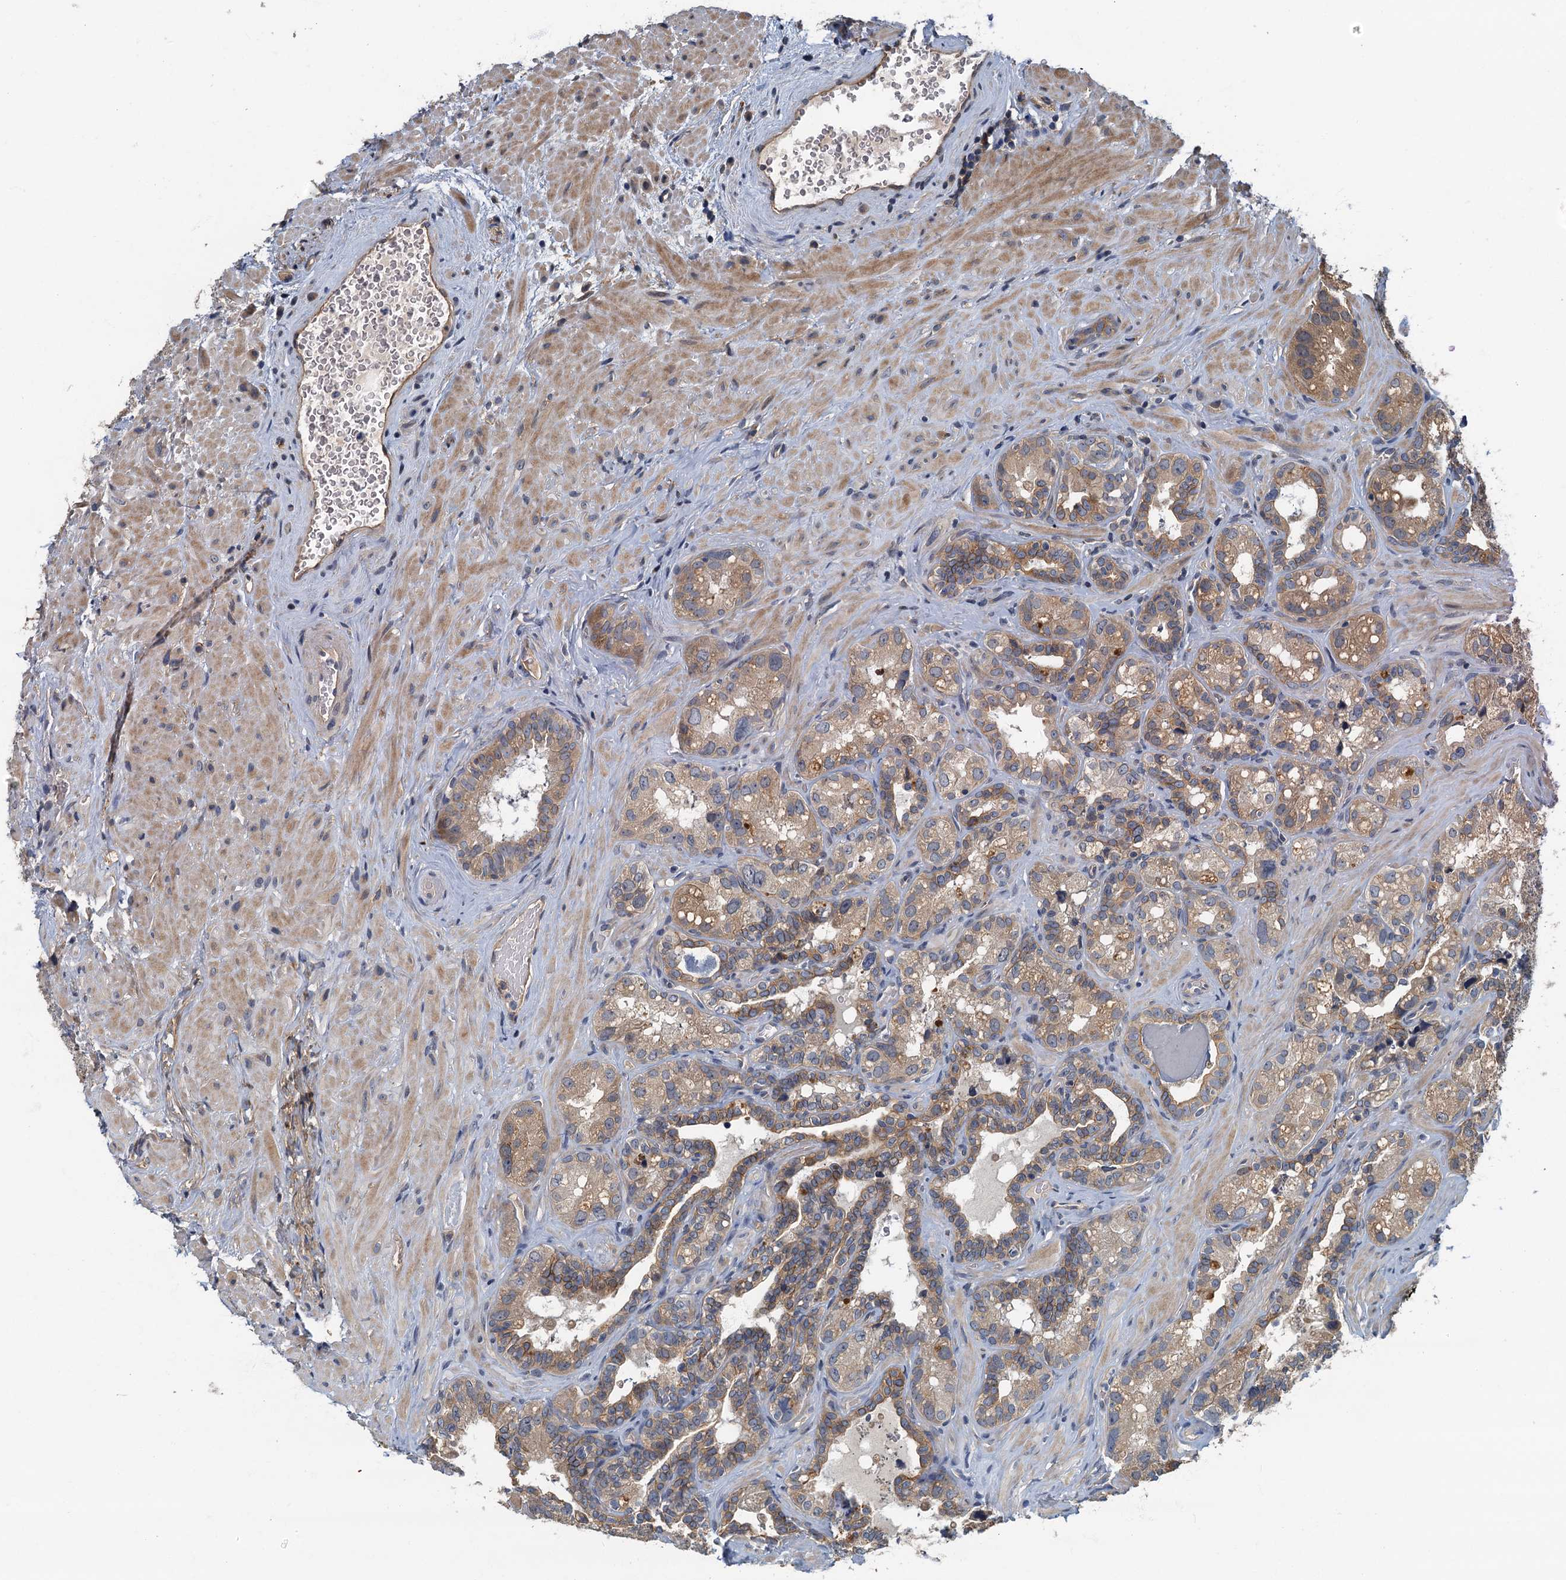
{"staining": {"intensity": "weak", "quantity": "25%-75%", "location": "cytoplasmic/membranous"}, "tissue": "seminal vesicle", "cell_type": "Glandular cells", "image_type": "normal", "snomed": [{"axis": "morphology", "description": "Normal tissue, NOS"}, {"axis": "topography", "description": "Seminal veicle"}, {"axis": "topography", "description": "Peripheral nerve tissue"}], "caption": "Immunohistochemistry (IHC) (DAB) staining of normal human seminal vesicle exhibits weak cytoplasmic/membranous protein expression in about 25%-75% of glandular cells.", "gene": "CKAP2L", "patient": {"sex": "male", "age": 67}}